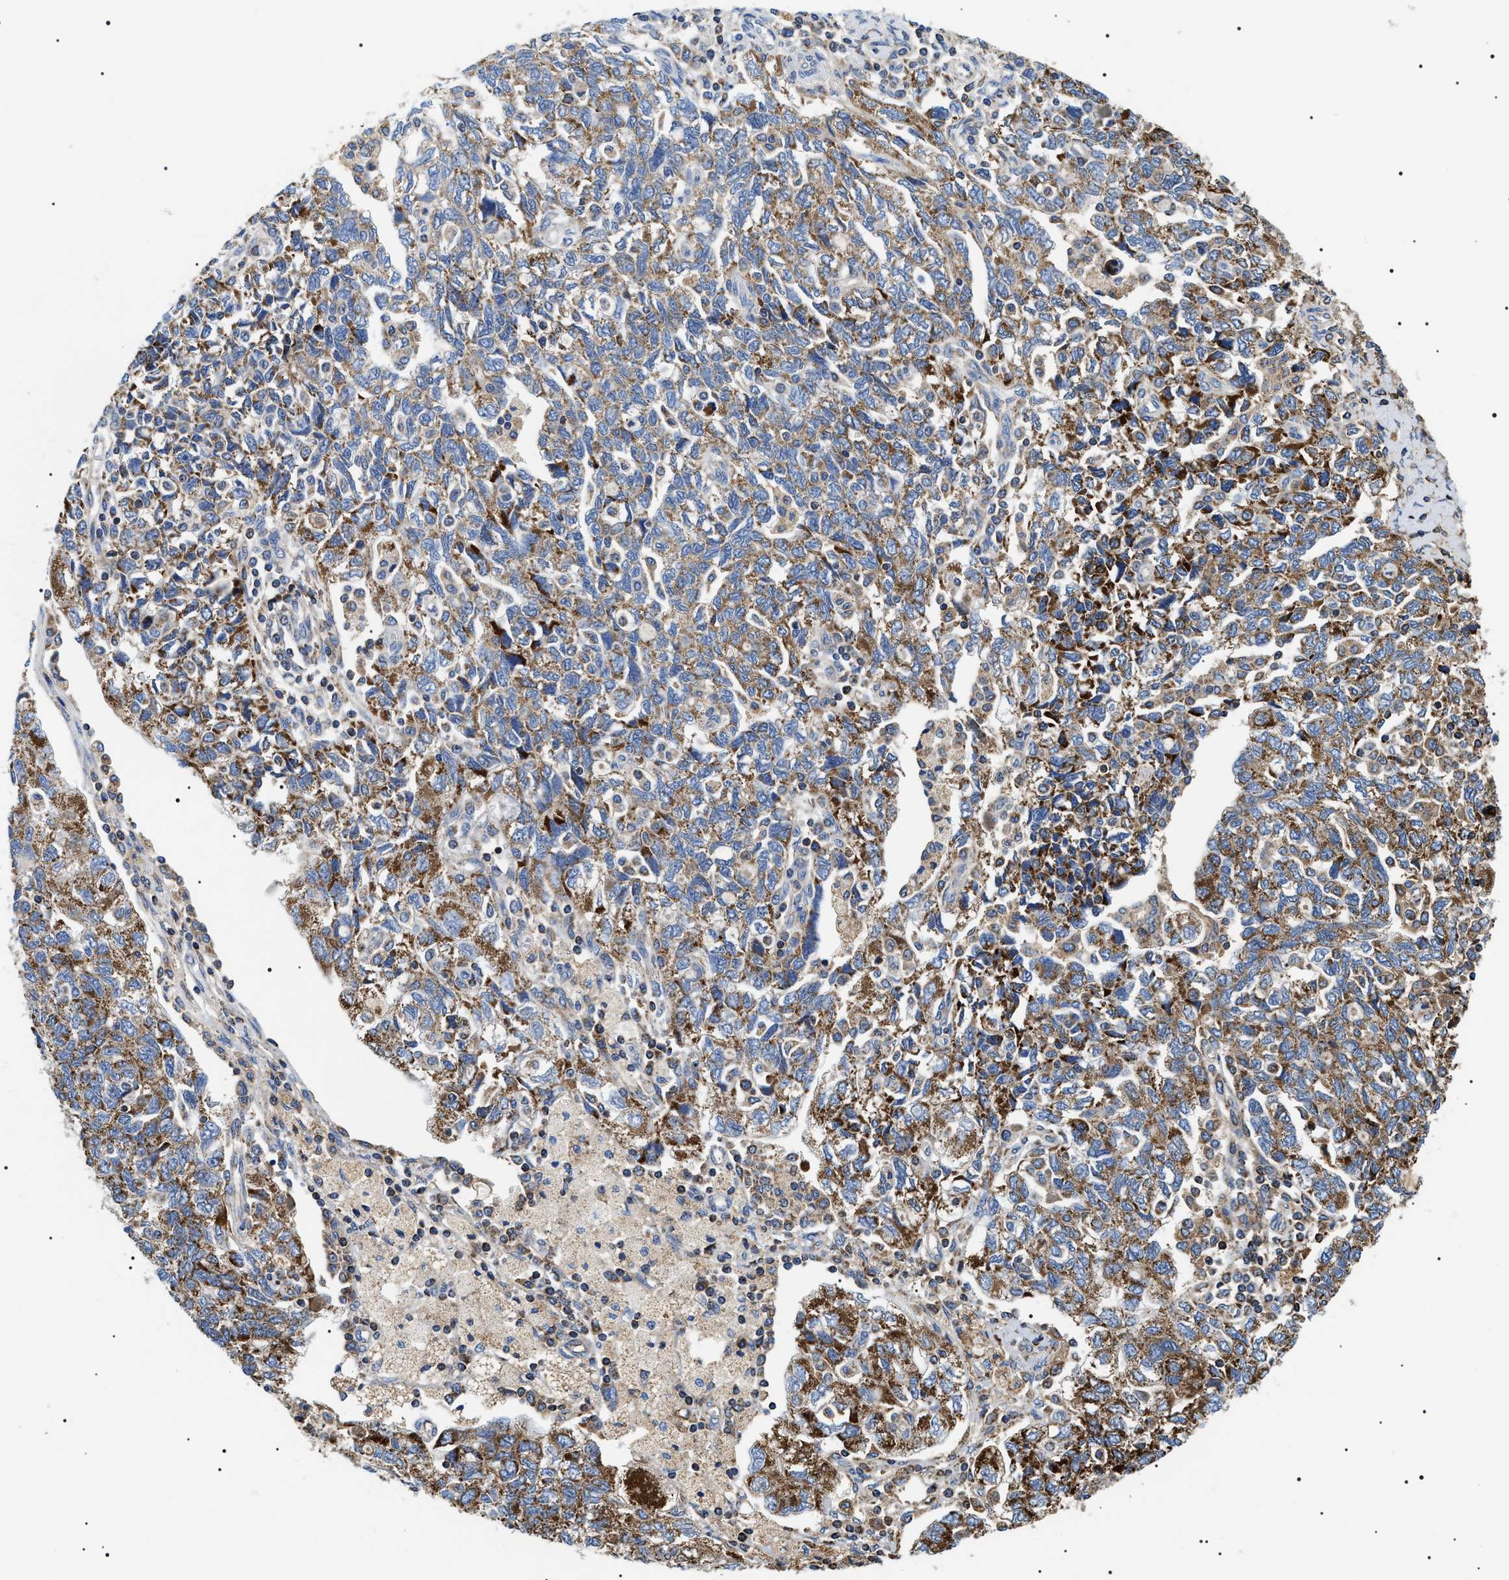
{"staining": {"intensity": "moderate", "quantity": ">75%", "location": "cytoplasmic/membranous"}, "tissue": "ovarian cancer", "cell_type": "Tumor cells", "image_type": "cancer", "snomed": [{"axis": "morphology", "description": "Carcinoma, NOS"}, {"axis": "morphology", "description": "Cystadenocarcinoma, serous, NOS"}, {"axis": "topography", "description": "Ovary"}], "caption": "Serous cystadenocarcinoma (ovarian) tissue demonstrates moderate cytoplasmic/membranous staining in about >75% of tumor cells", "gene": "OXSM", "patient": {"sex": "female", "age": 69}}